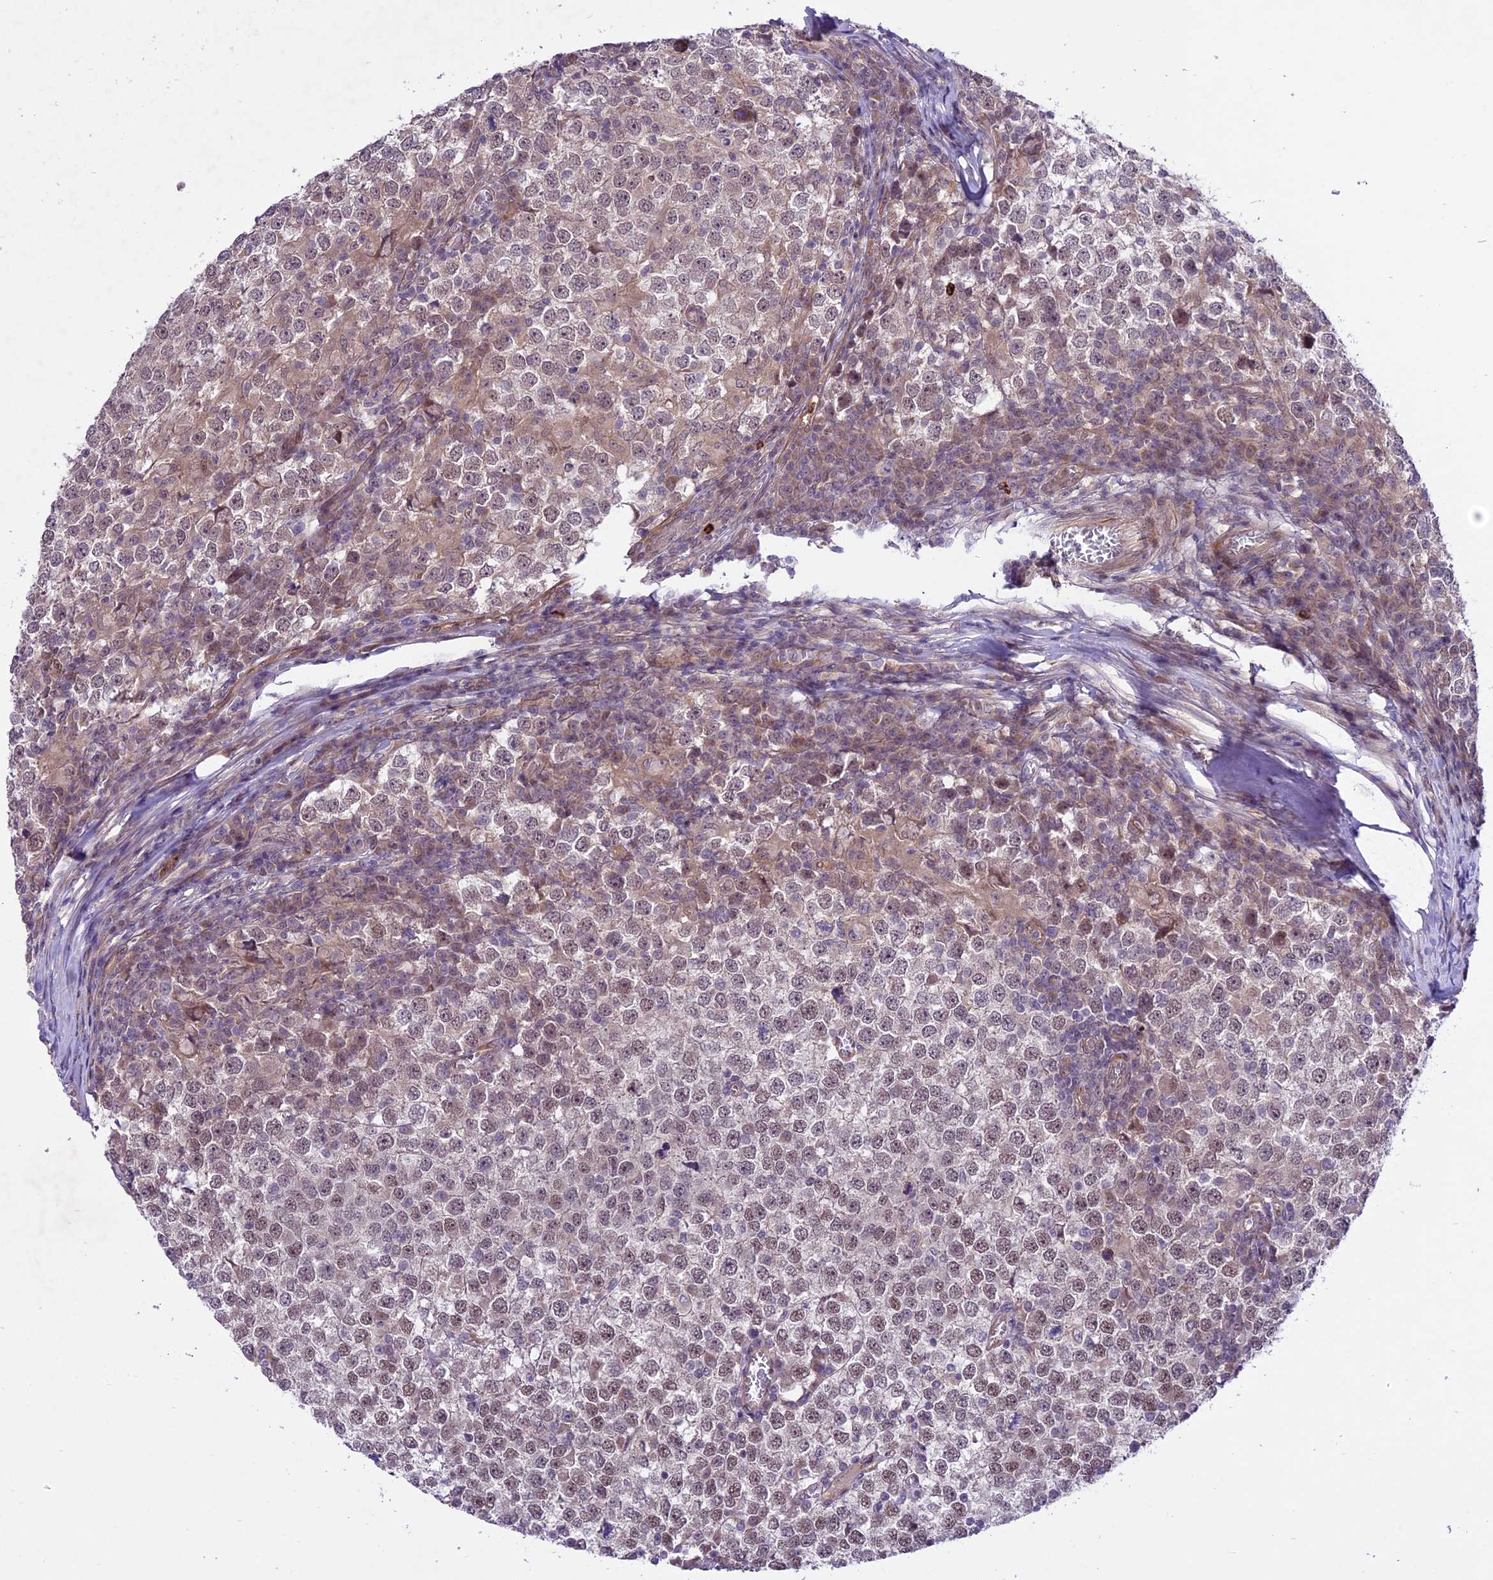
{"staining": {"intensity": "weak", "quantity": "25%-75%", "location": "cytoplasmic/membranous,nuclear"}, "tissue": "testis cancer", "cell_type": "Tumor cells", "image_type": "cancer", "snomed": [{"axis": "morphology", "description": "Seminoma, NOS"}, {"axis": "topography", "description": "Testis"}], "caption": "This is an image of immunohistochemistry staining of seminoma (testis), which shows weak staining in the cytoplasmic/membranous and nuclear of tumor cells.", "gene": "SPRED1", "patient": {"sex": "male", "age": 65}}